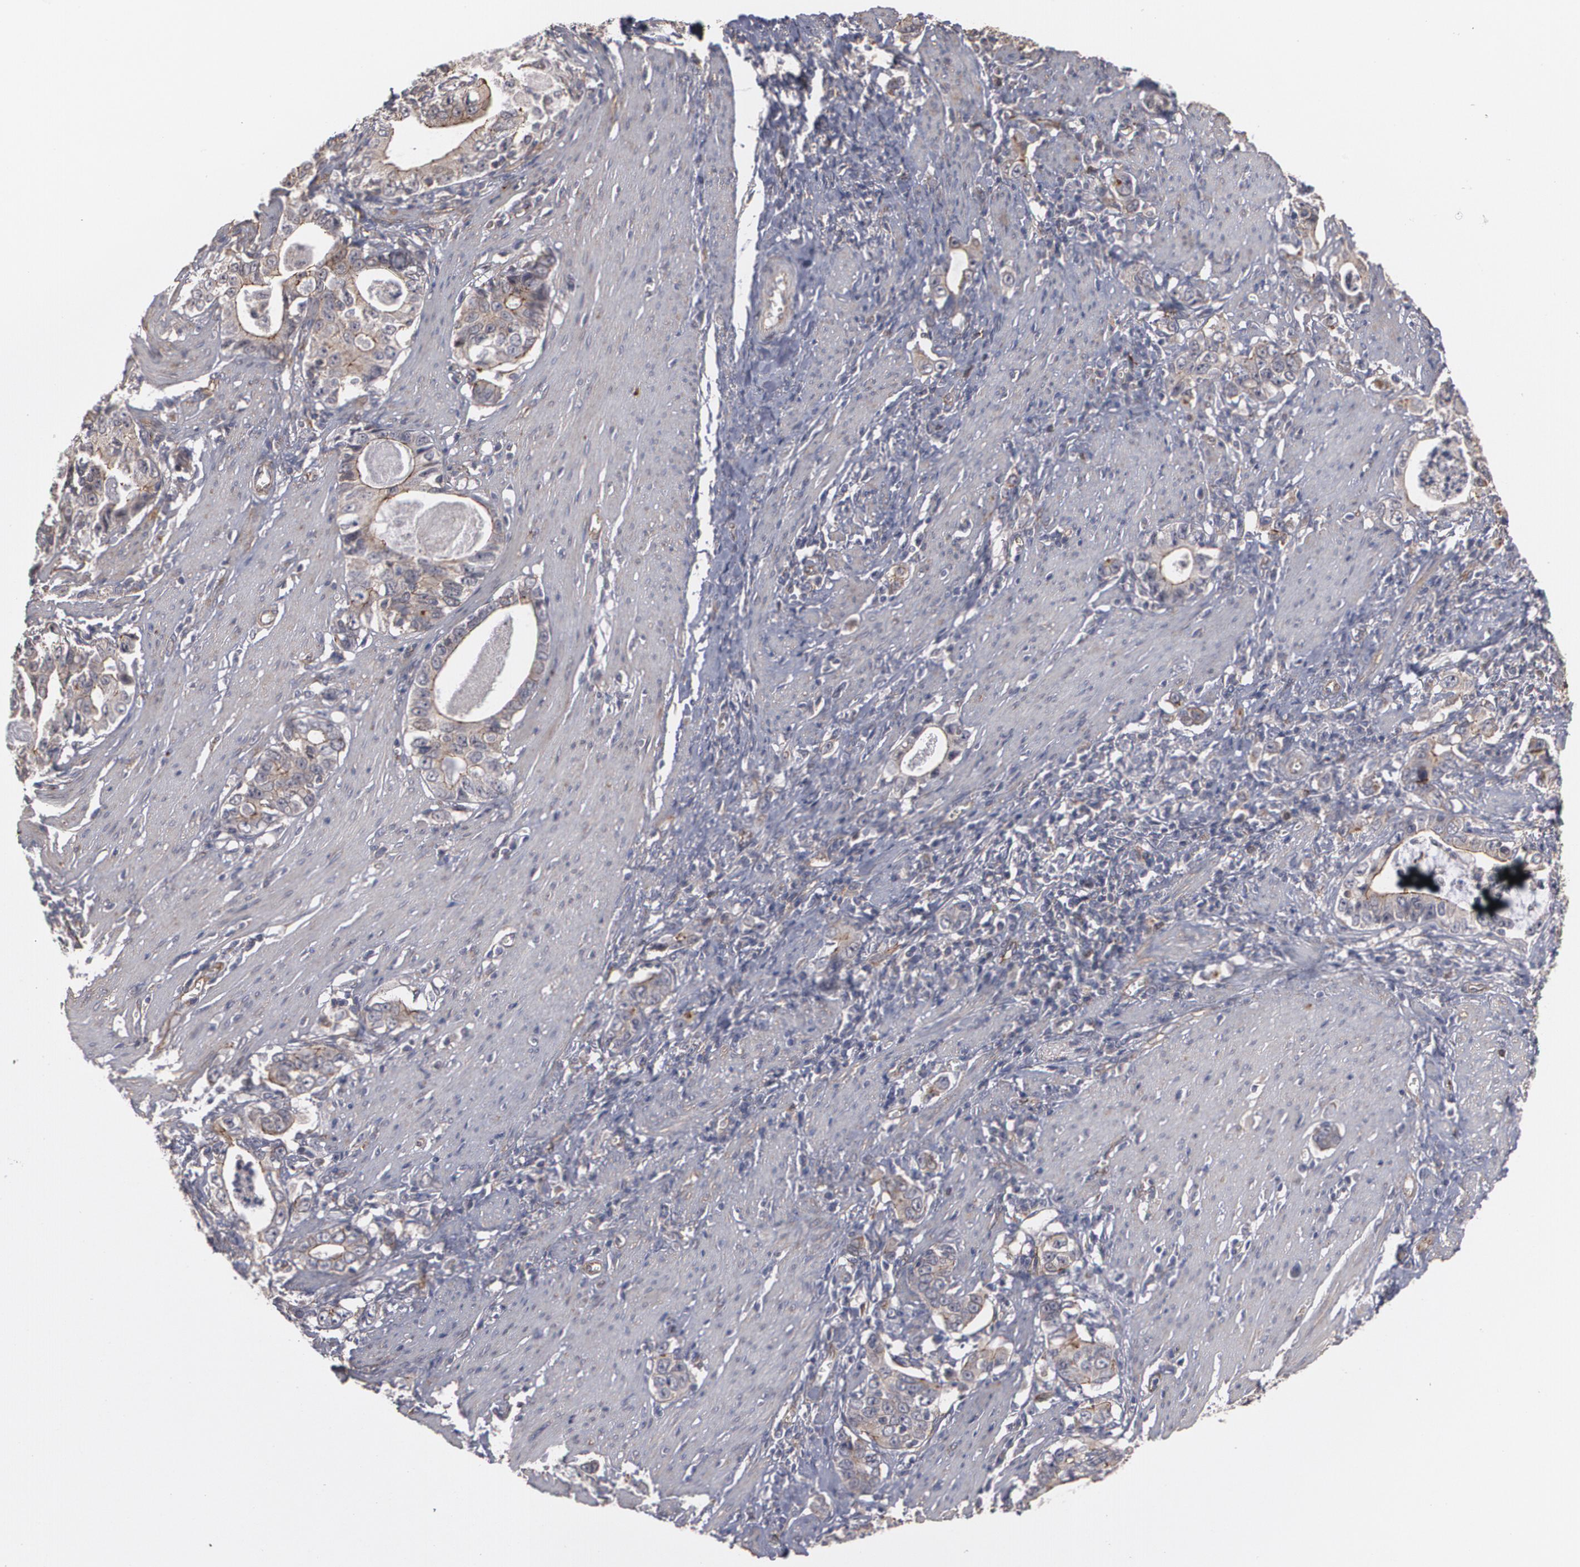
{"staining": {"intensity": "weak", "quantity": ">75%", "location": "cytoplasmic/membranous"}, "tissue": "stomach cancer", "cell_type": "Tumor cells", "image_type": "cancer", "snomed": [{"axis": "morphology", "description": "Adenocarcinoma, NOS"}, {"axis": "topography", "description": "Stomach, lower"}], "caption": "Stomach cancer stained with a brown dye exhibits weak cytoplasmic/membranous positive staining in about >75% of tumor cells.", "gene": "TJP1", "patient": {"sex": "female", "age": 72}}